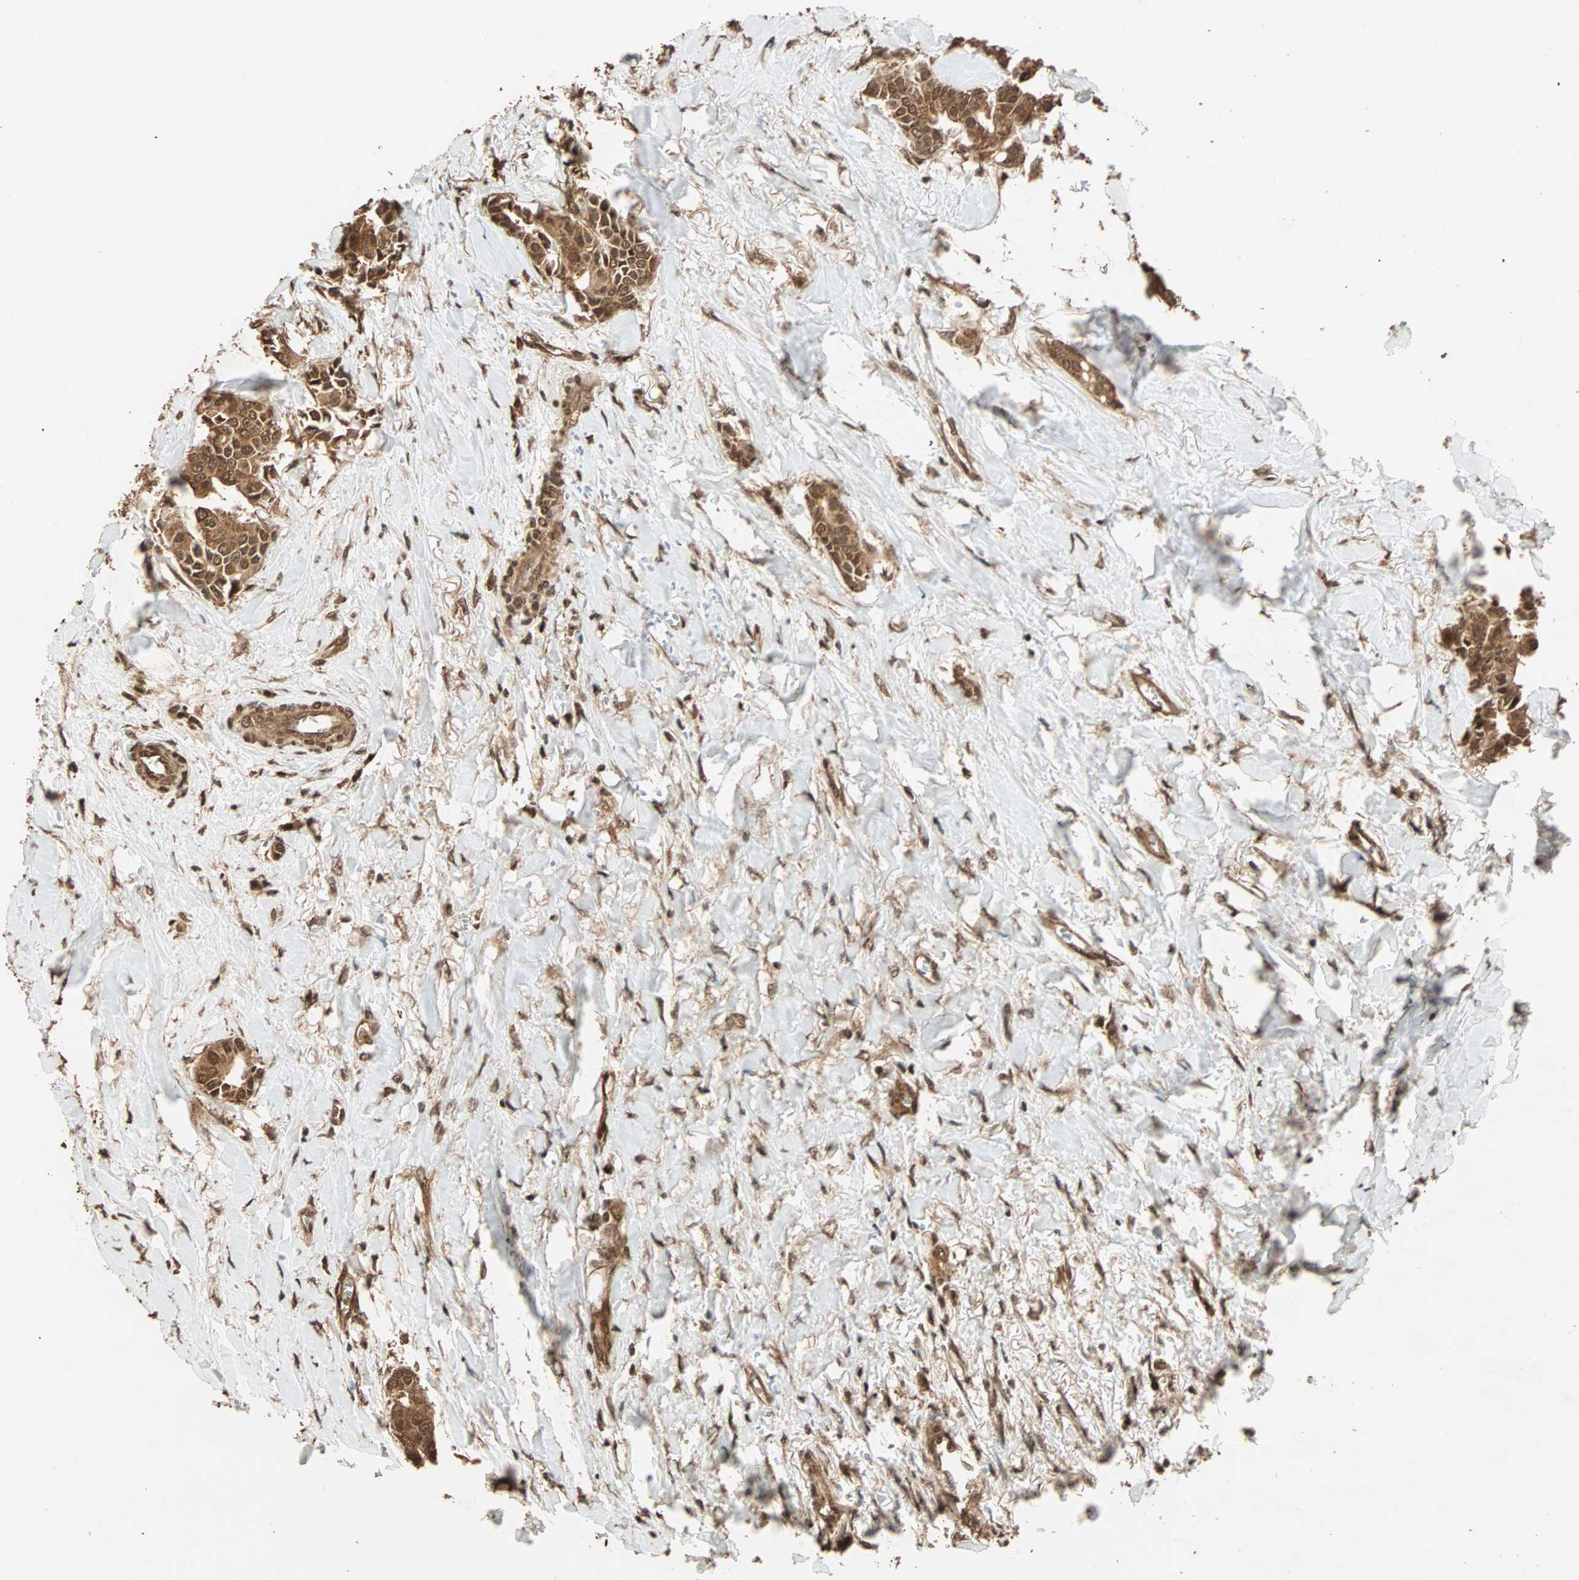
{"staining": {"intensity": "moderate", "quantity": ">75%", "location": "cytoplasmic/membranous"}, "tissue": "head and neck cancer", "cell_type": "Tumor cells", "image_type": "cancer", "snomed": [{"axis": "morphology", "description": "Adenocarcinoma, NOS"}, {"axis": "topography", "description": "Salivary gland"}, {"axis": "topography", "description": "Head-Neck"}], "caption": "Head and neck cancer (adenocarcinoma) stained with a protein marker reveals moderate staining in tumor cells.", "gene": "ALKBH5", "patient": {"sex": "female", "age": 59}}